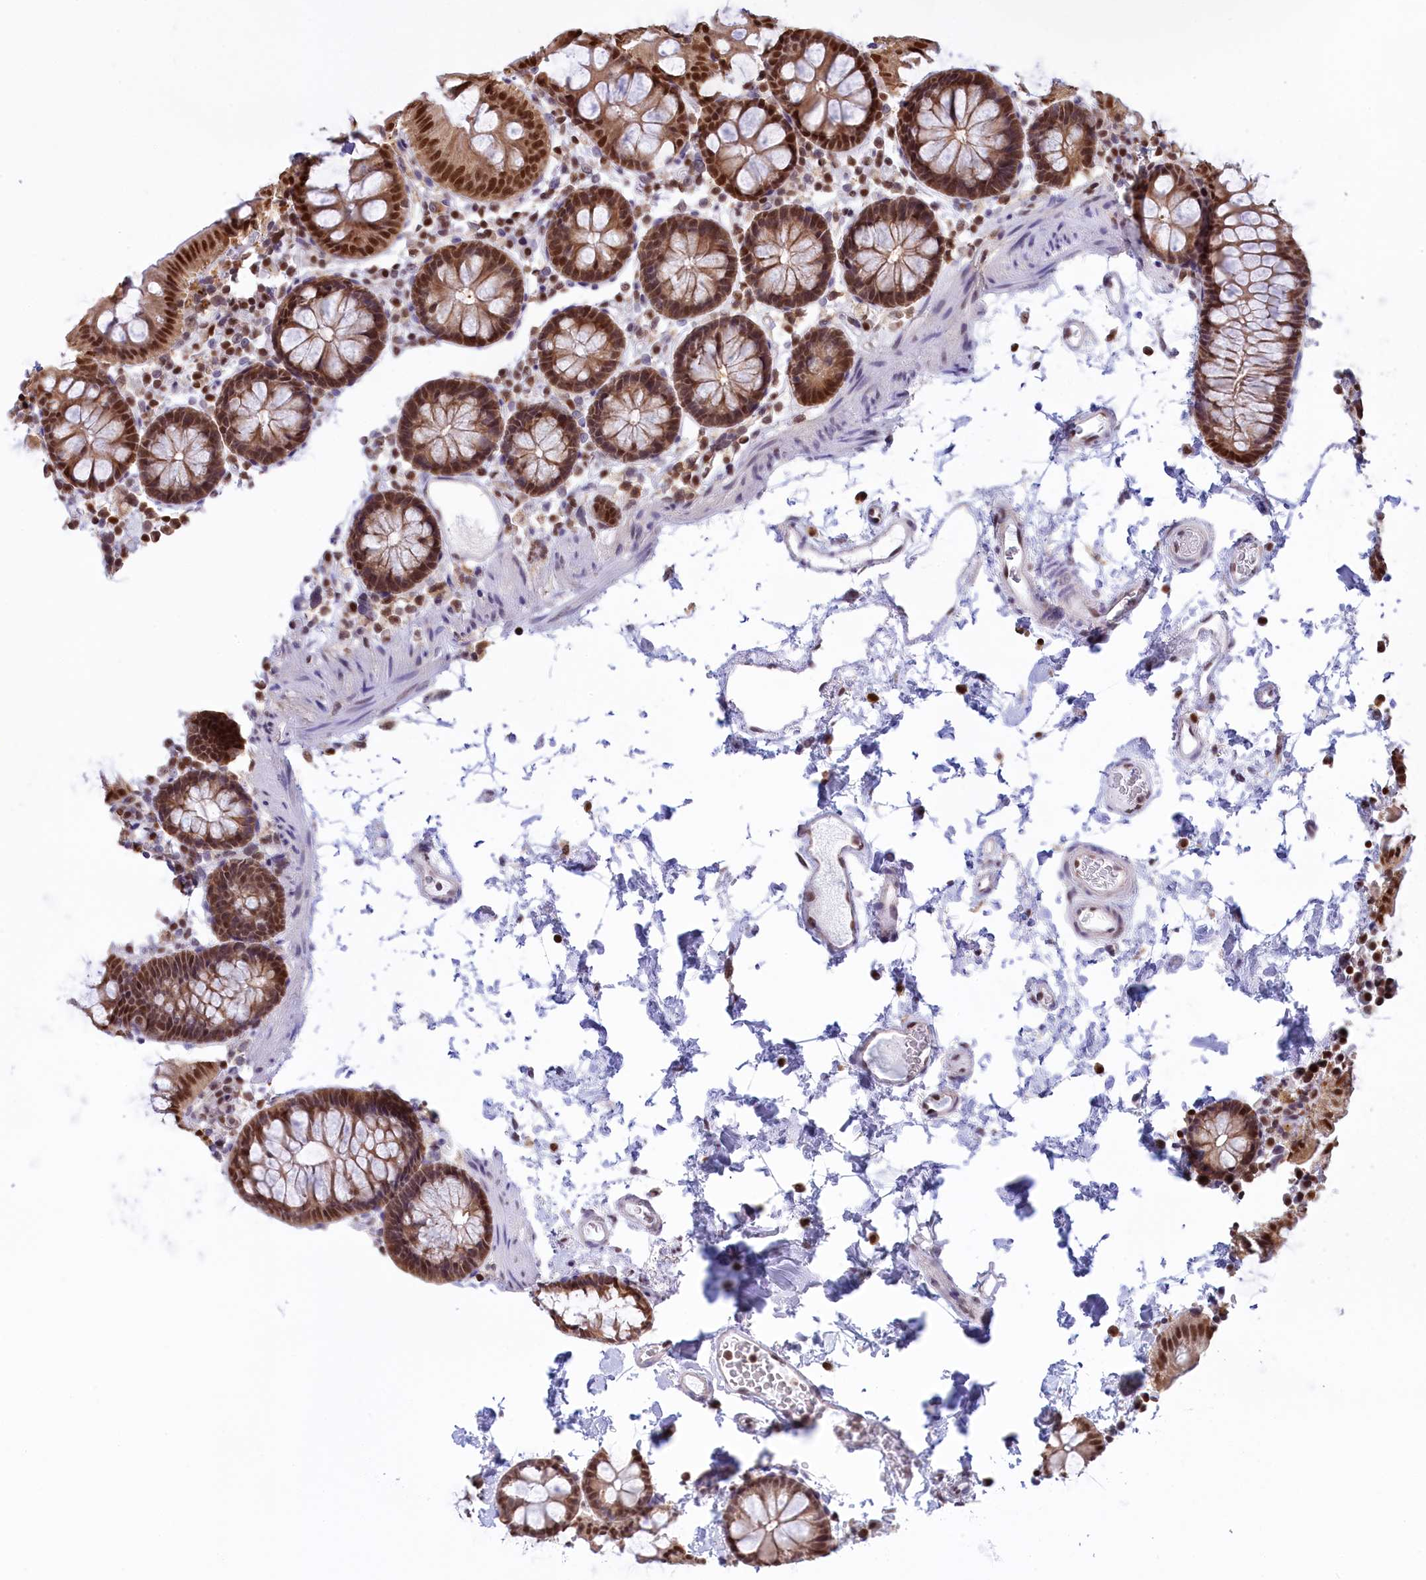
{"staining": {"intensity": "moderate", "quantity": ">75%", "location": "nuclear"}, "tissue": "colon", "cell_type": "Endothelial cells", "image_type": "normal", "snomed": [{"axis": "morphology", "description": "Normal tissue, NOS"}, {"axis": "topography", "description": "Colon"}], "caption": "Human colon stained with a brown dye demonstrates moderate nuclear positive expression in approximately >75% of endothelial cells.", "gene": "IZUMO2", "patient": {"sex": "male", "age": 75}}